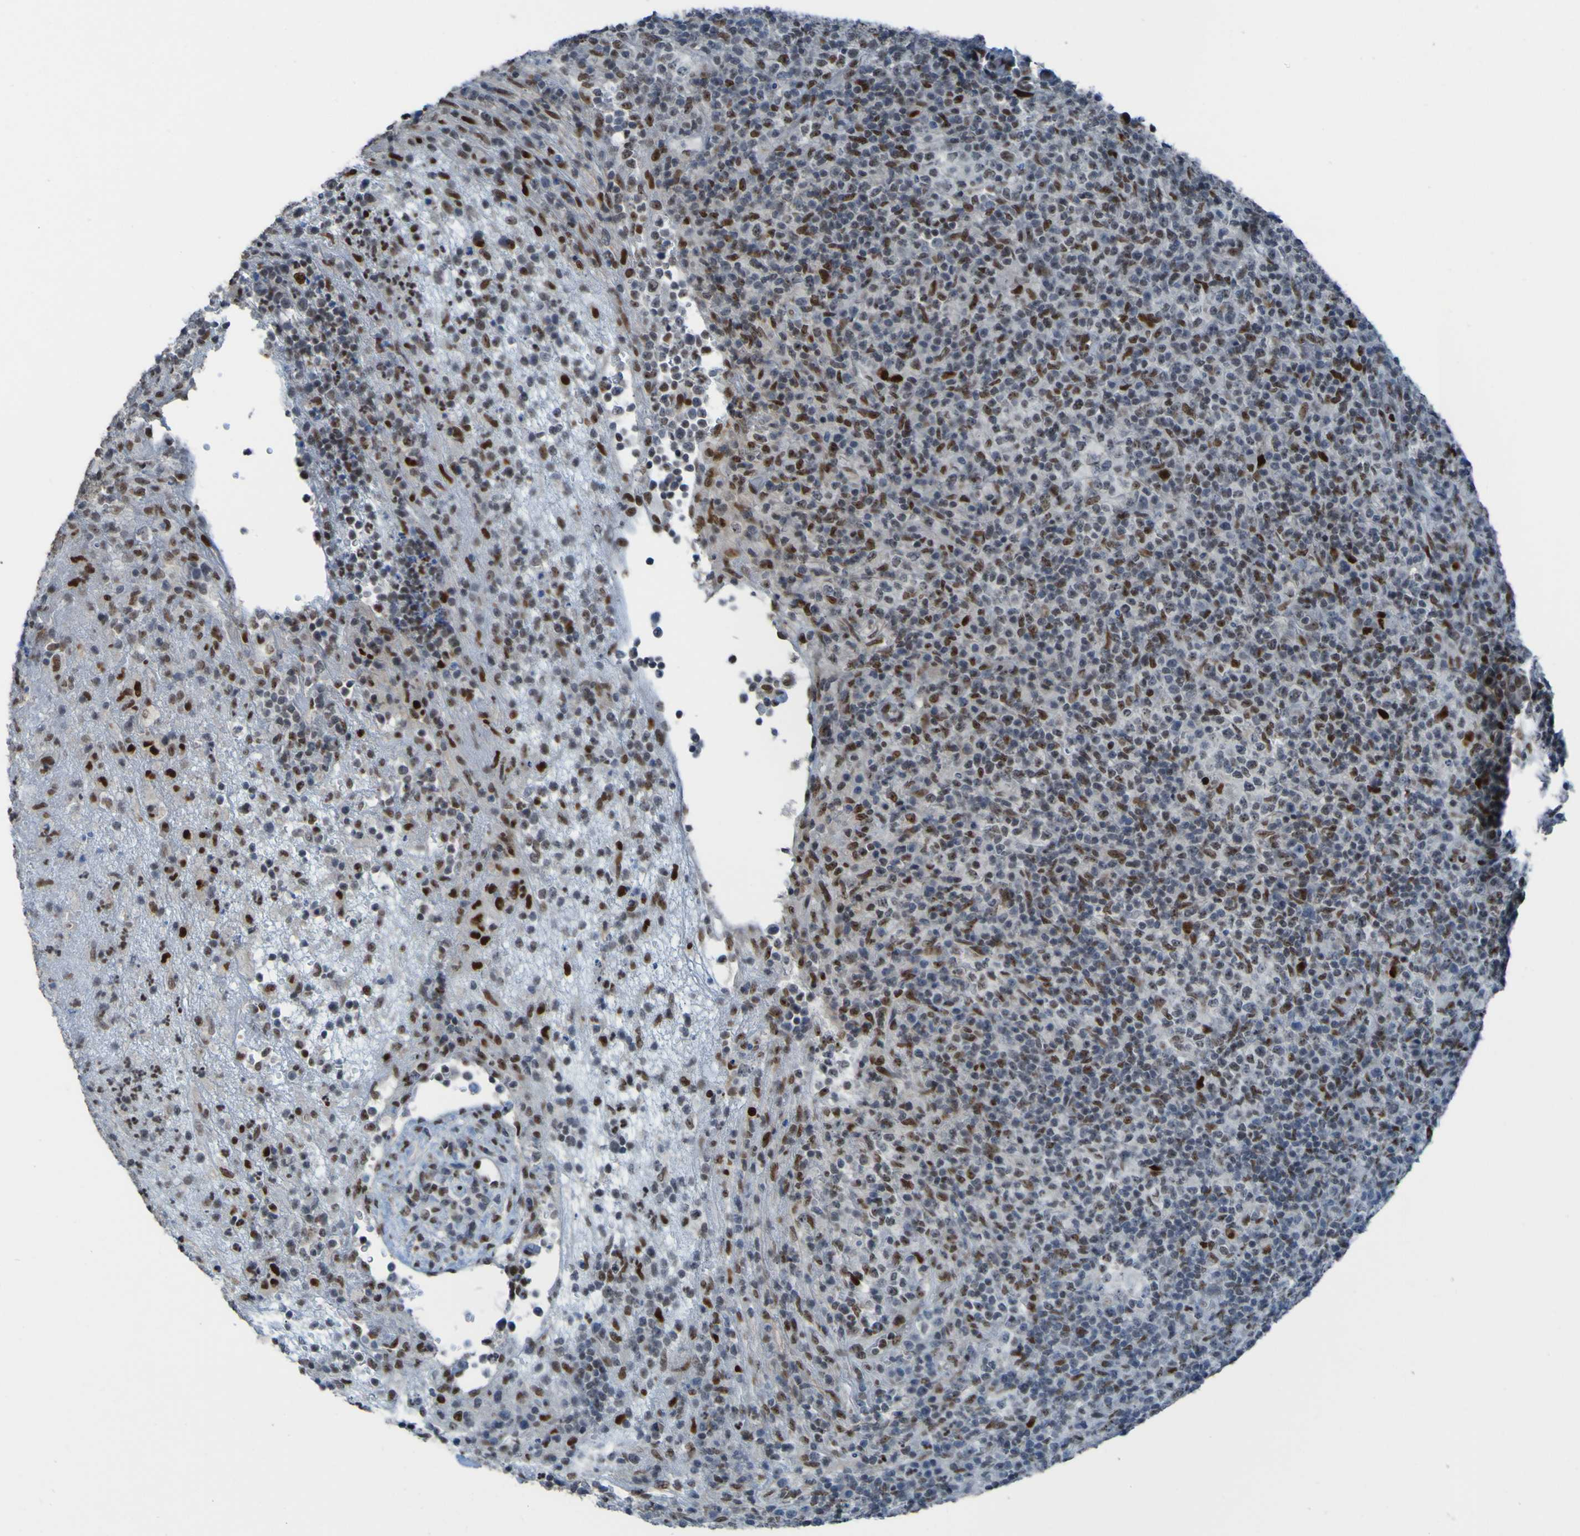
{"staining": {"intensity": "strong", "quantity": "25%-75%", "location": "nuclear"}, "tissue": "lymphoma", "cell_type": "Tumor cells", "image_type": "cancer", "snomed": [{"axis": "morphology", "description": "Malignant lymphoma, non-Hodgkin's type, High grade"}, {"axis": "topography", "description": "Lymph node"}], "caption": "Immunohistochemical staining of human lymphoma exhibits high levels of strong nuclear protein expression in about 25%-75% of tumor cells.", "gene": "PHF2", "patient": {"sex": "female", "age": 76}}